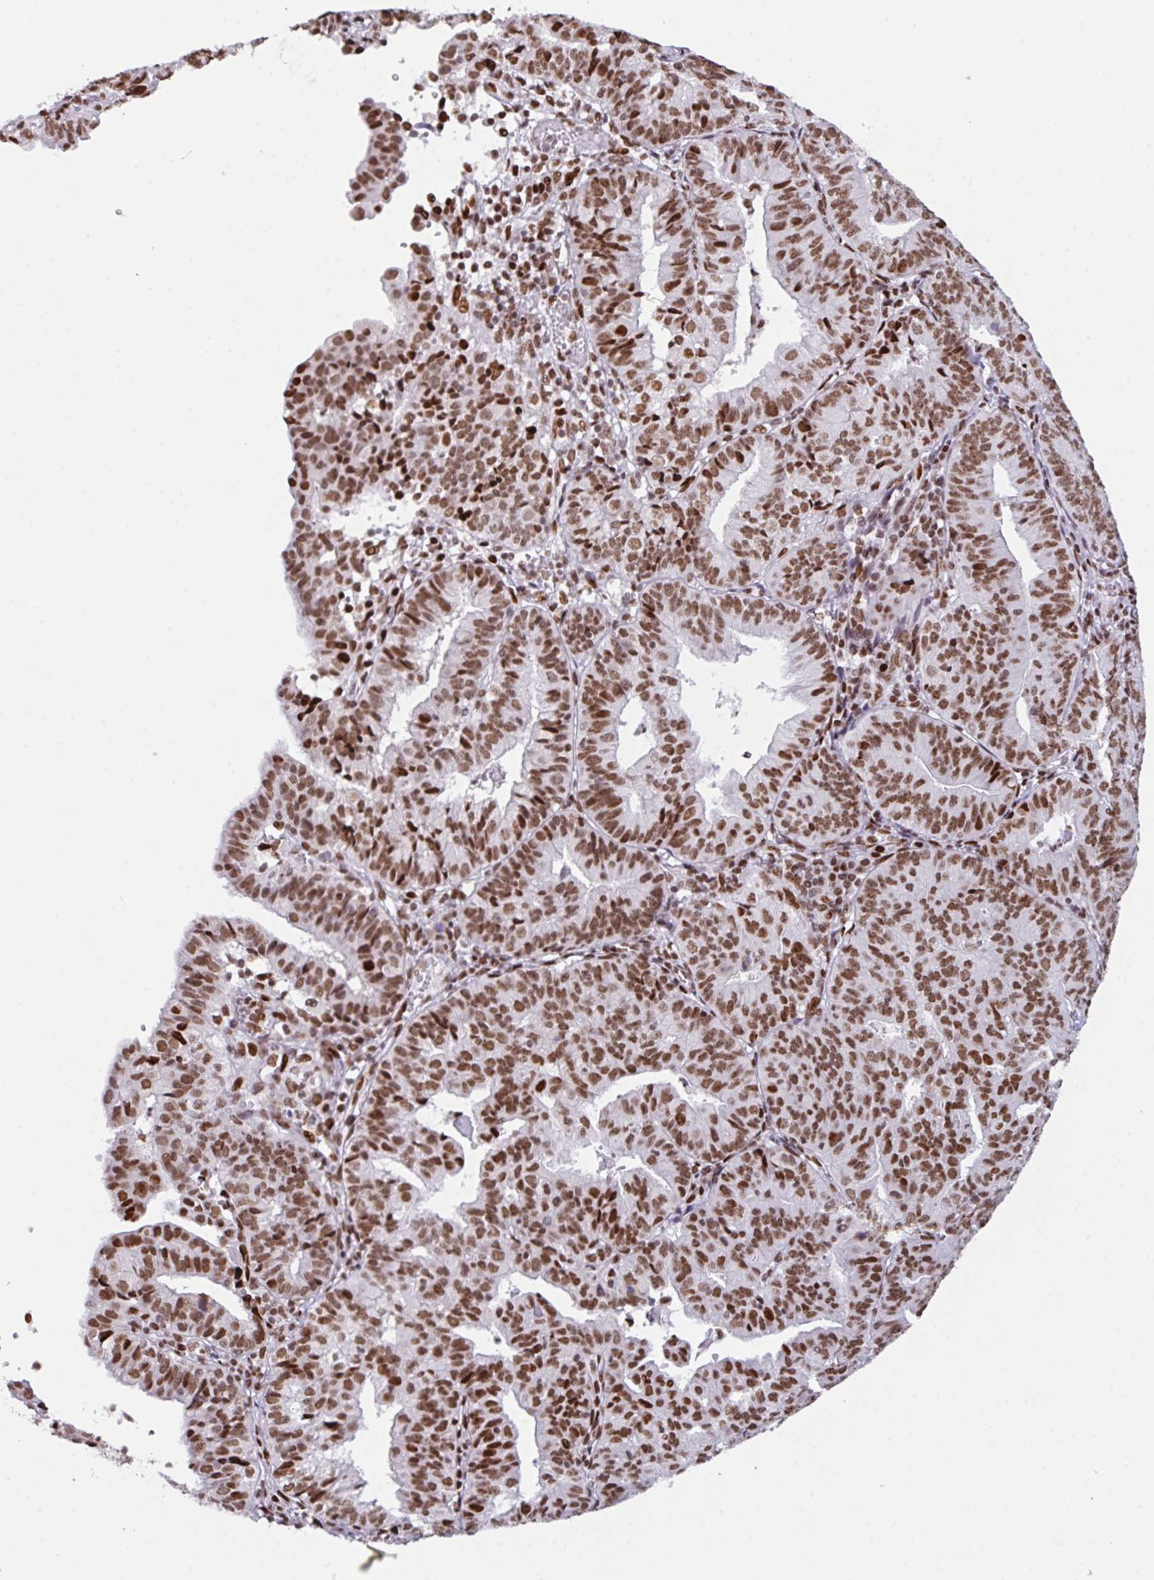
{"staining": {"intensity": "strong", "quantity": ">75%", "location": "nuclear"}, "tissue": "endometrial cancer", "cell_type": "Tumor cells", "image_type": "cancer", "snomed": [{"axis": "morphology", "description": "Adenocarcinoma, NOS"}, {"axis": "topography", "description": "Endometrium"}], "caption": "Human adenocarcinoma (endometrial) stained for a protein (brown) demonstrates strong nuclear positive positivity in approximately >75% of tumor cells.", "gene": "CLP1", "patient": {"sex": "female", "age": 56}}